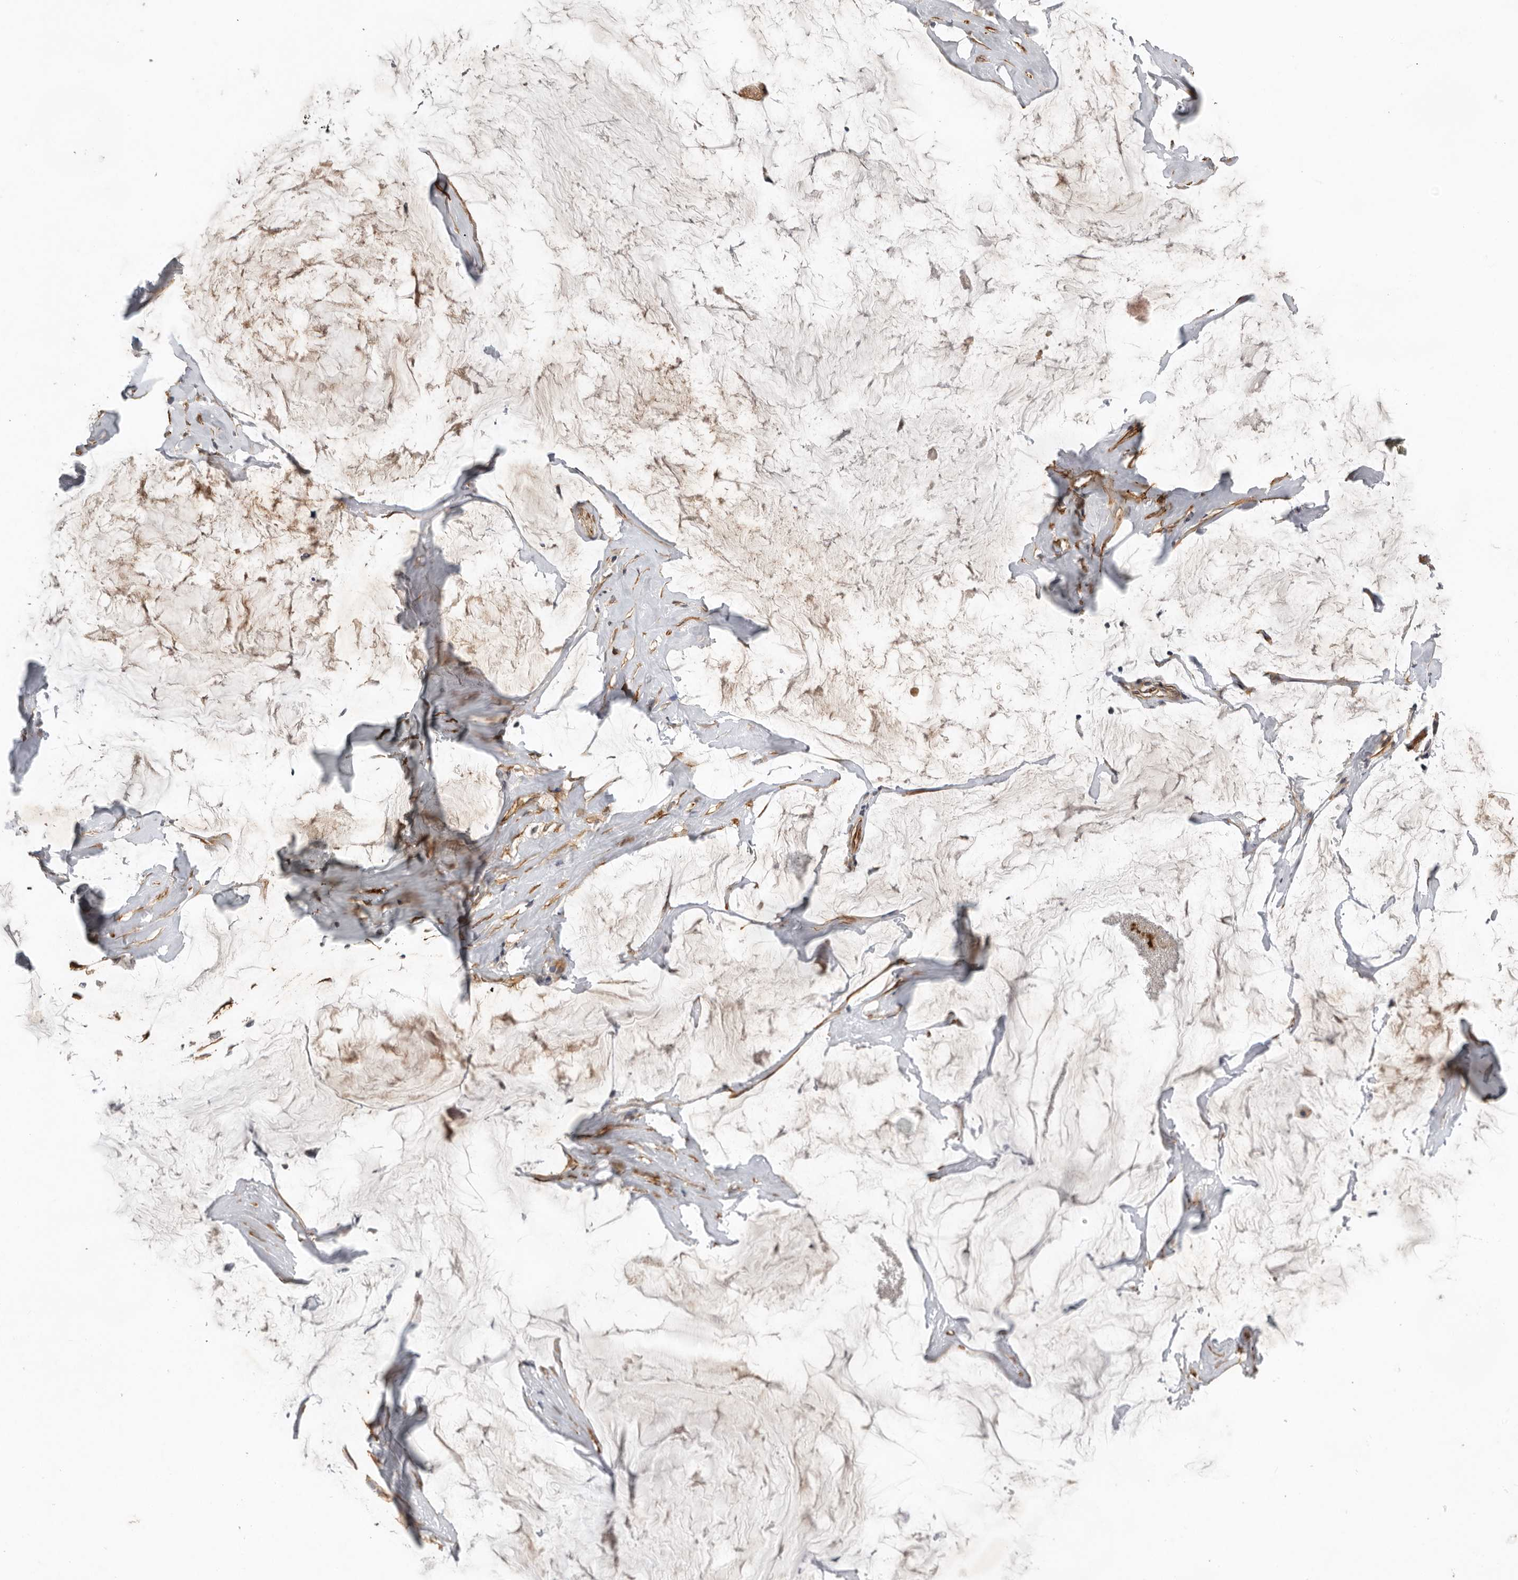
{"staining": {"intensity": "weak", "quantity": "<25%", "location": "cytoplasmic/membranous"}, "tissue": "ovarian cancer", "cell_type": "Tumor cells", "image_type": "cancer", "snomed": [{"axis": "morphology", "description": "Cystadenocarcinoma, mucinous, NOS"}, {"axis": "topography", "description": "Ovary"}], "caption": "Histopathology image shows no significant protein positivity in tumor cells of ovarian cancer (mucinous cystadenocarcinoma). (Immunohistochemistry (ihc), brightfield microscopy, high magnification).", "gene": "RNF157", "patient": {"sex": "female", "age": 39}}